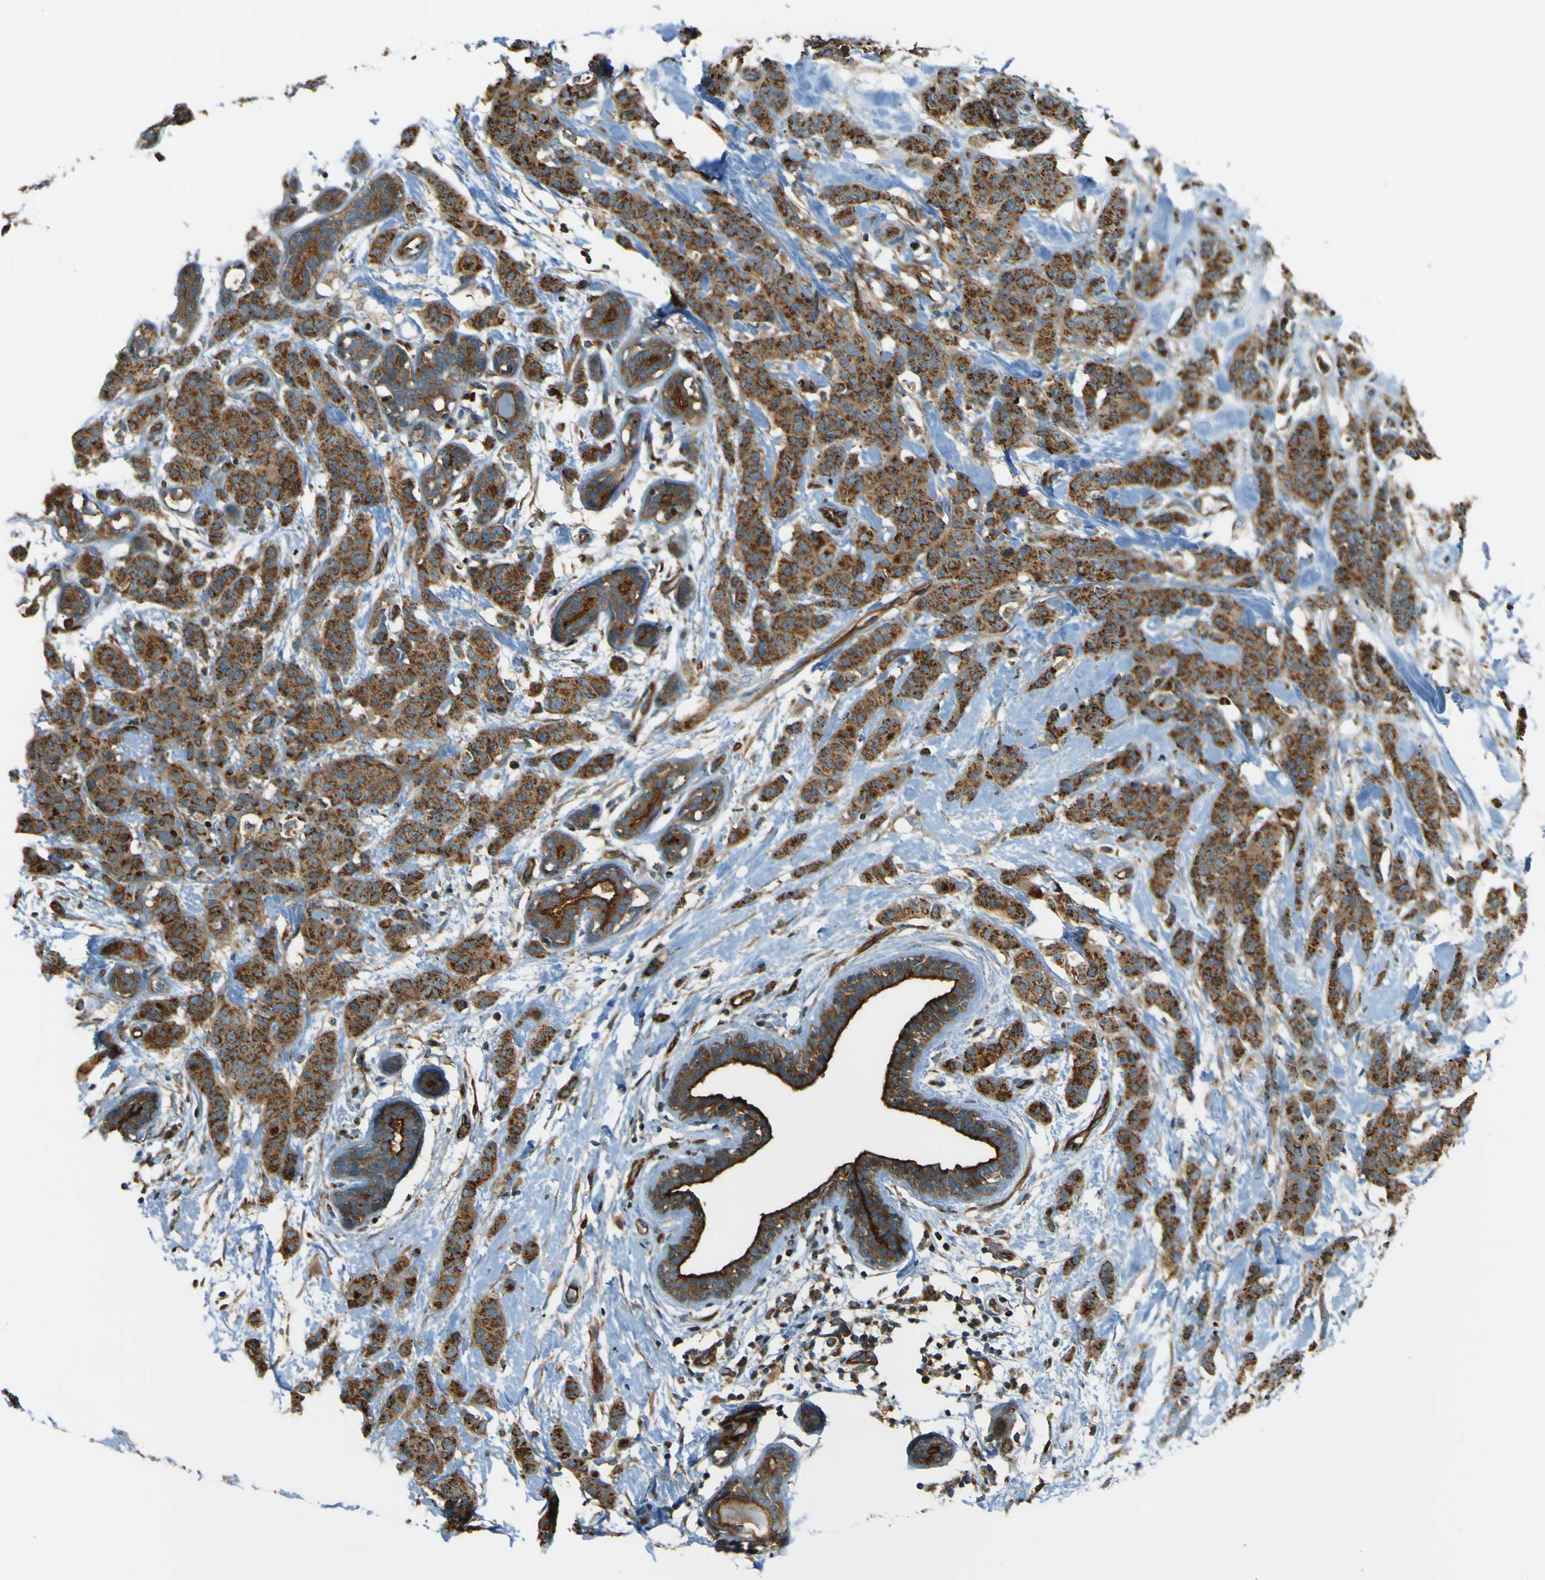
{"staining": {"intensity": "strong", "quantity": ">75%", "location": "cytoplasmic/membranous"}, "tissue": "breast cancer", "cell_type": "Tumor cells", "image_type": "cancer", "snomed": [{"axis": "morphology", "description": "Normal tissue, NOS"}, {"axis": "morphology", "description": "Duct carcinoma"}, {"axis": "topography", "description": "Breast"}], "caption": "About >75% of tumor cells in infiltrating ductal carcinoma (breast) show strong cytoplasmic/membranous protein expression as visualized by brown immunohistochemical staining.", "gene": "DNAJC5", "patient": {"sex": "female", "age": 40}}